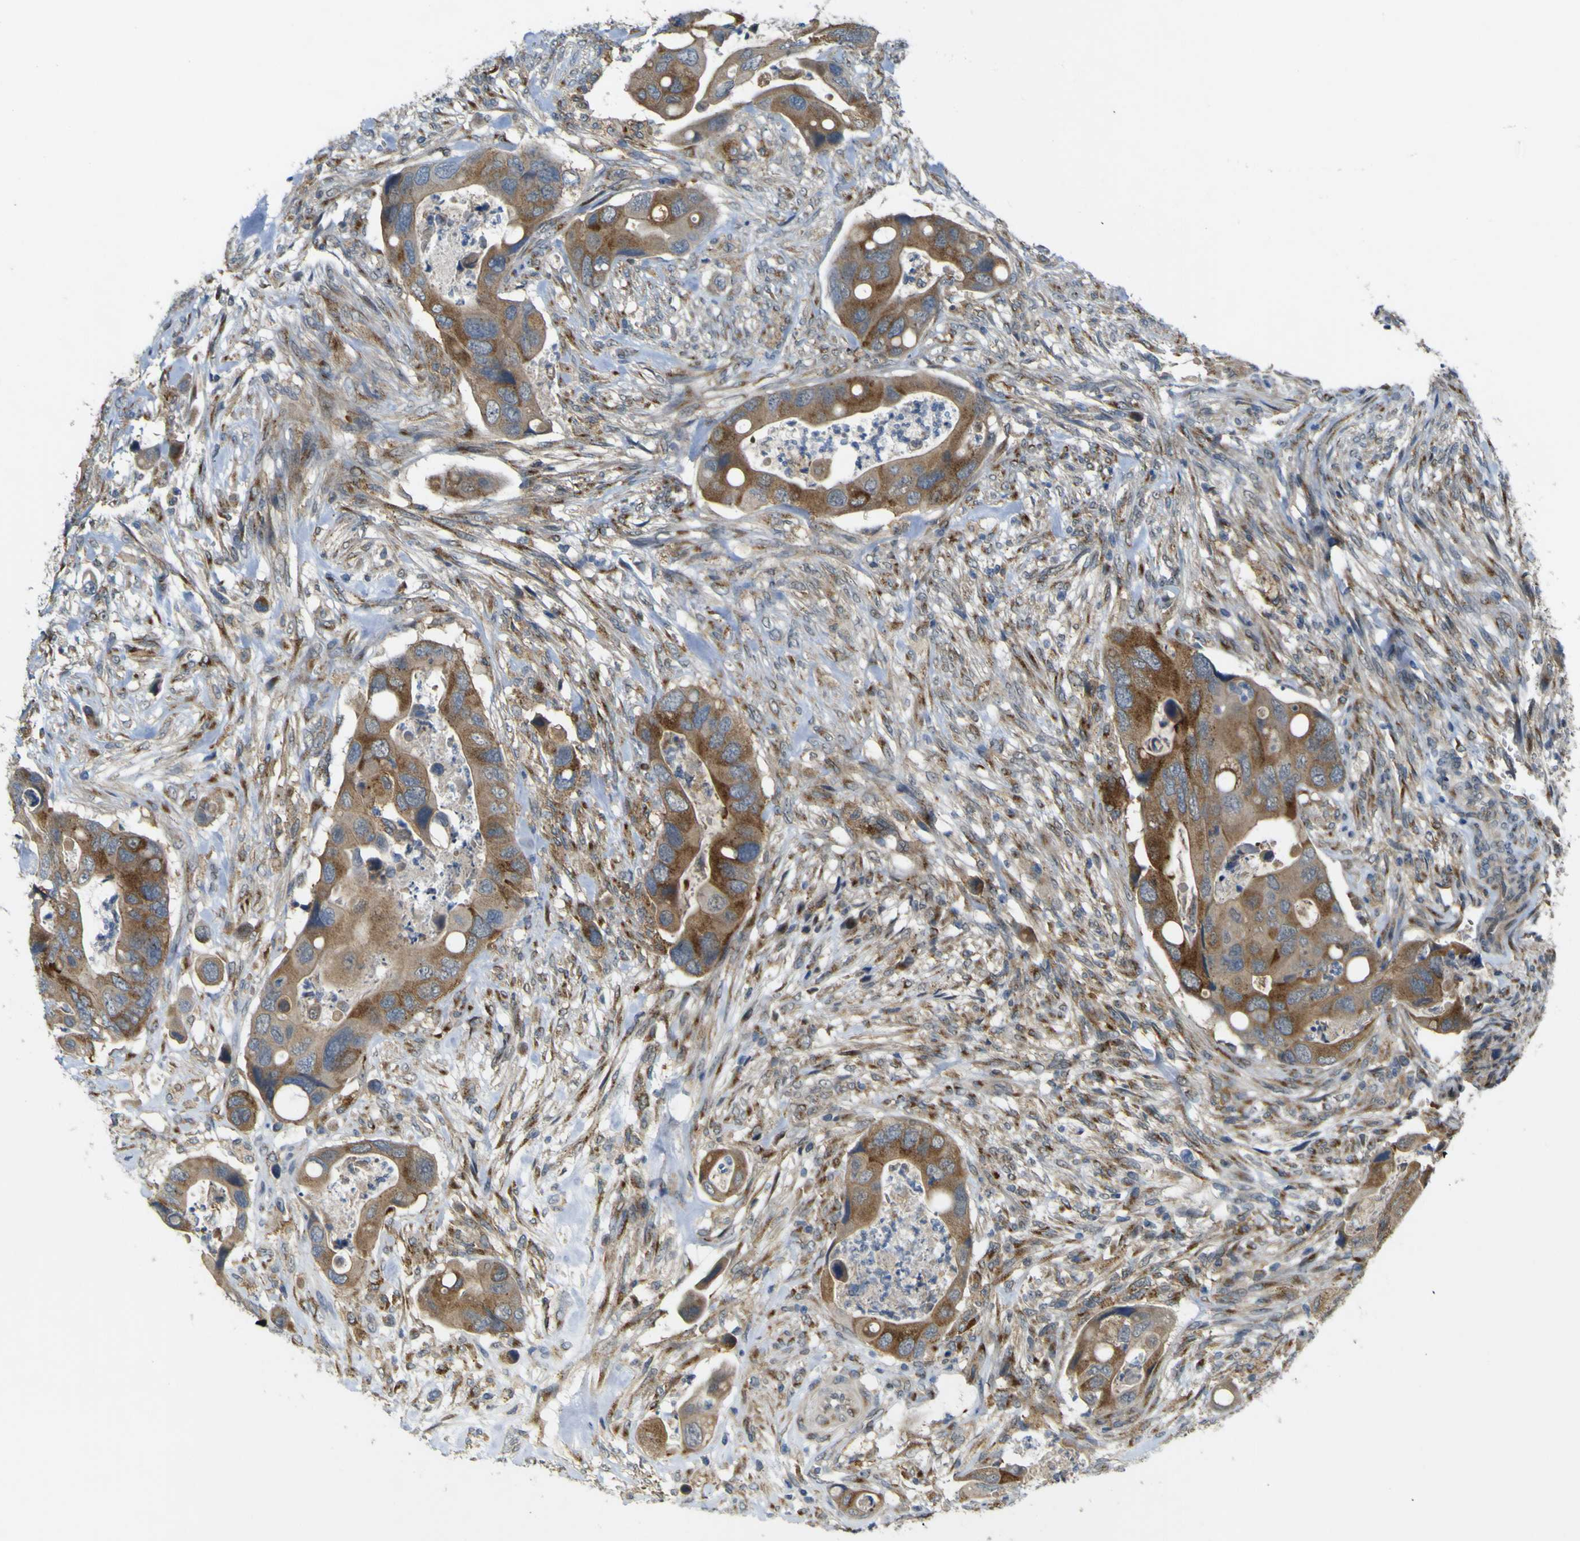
{"staining": {"intensity": "moderate", "quantity": ">75%", "location": "cytoplasmic/membranous"}, "tissue": "colorectal cancer", "cell_type": "Tumor cells", "image_type": "cancer", "snomed": [{"axis": "morphology", "description": "Adenocarcinoma, NOS"}, {"axis": "topography", "description": "Rectum"}], "caption": "Colorectal cancer (adenocarcinoma) was stained to show a protein in brown. There is medium levels of moderate cytoplasmic/membranous expression in about >75% of tumor cells. The staining was performed using DAB (3,3'-diaminobenzidine), with brown indicating positive protein expression. Nuclei are stained blue with hematoxylin.", "gene": "IGF2R", "patient": {"sex": "female", "age": 57}}